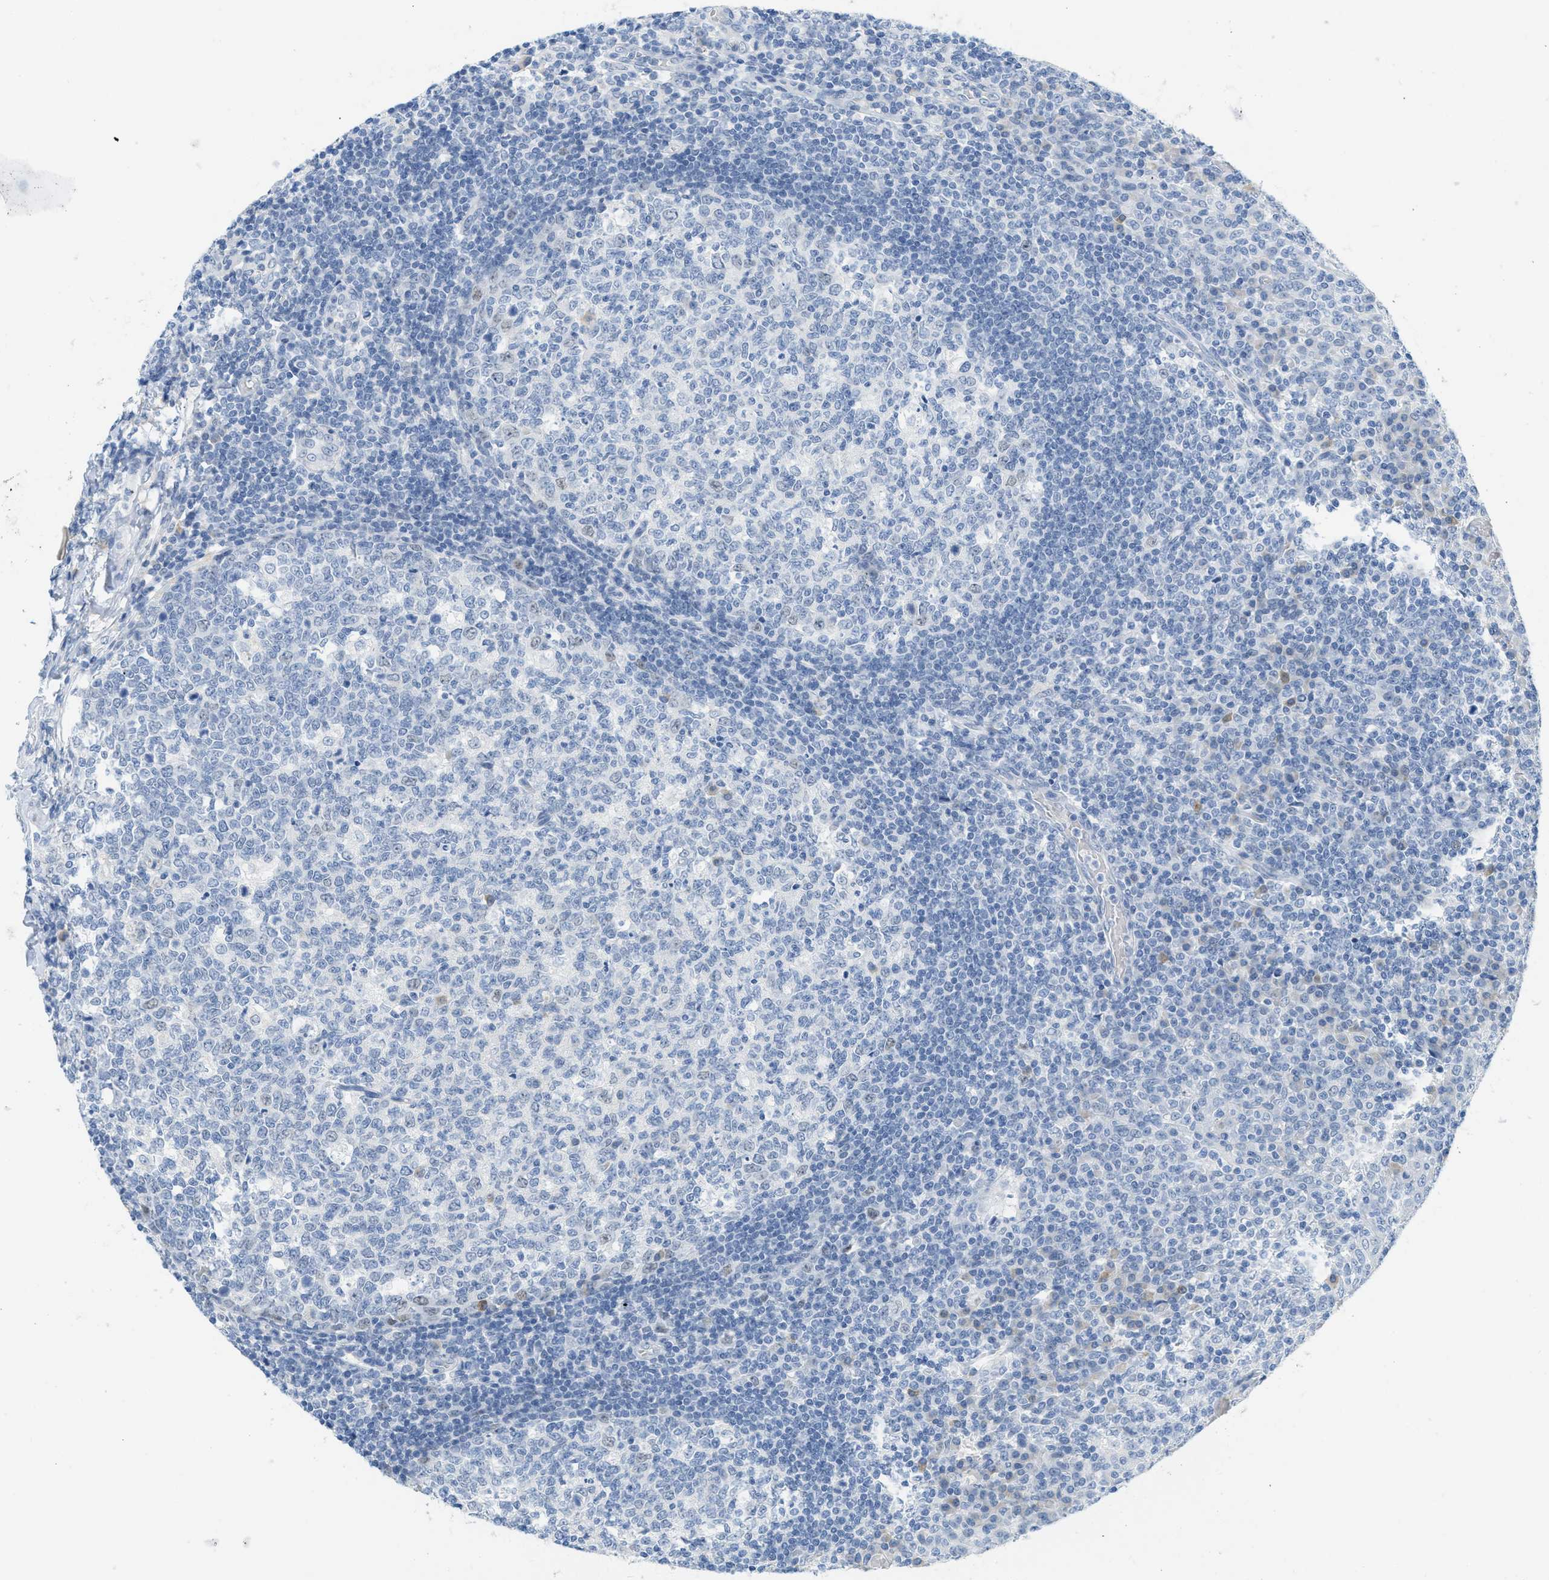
{"staining": {"intensity": "negative", "quantity": "none", "location": "none"}, "tissue": "tonsil", "cell_type": "Germinal center cells", "image_type": "normal", "snomed": [{"axis": "morphology", "description": "Normal tissue, NOS"}, {"axis": "topography", "description": "Tonsil"}], "caption": "A high-resolution micrograph shows immunohistochemistry staining of benign tonsil, which reveals no significant staining in germinal center cells. (DAB immunohistochemistry (IHC) with hematoxylin counter stain).", "gene": "HSF2", "patient": {"sex": "female", "age": 19}}